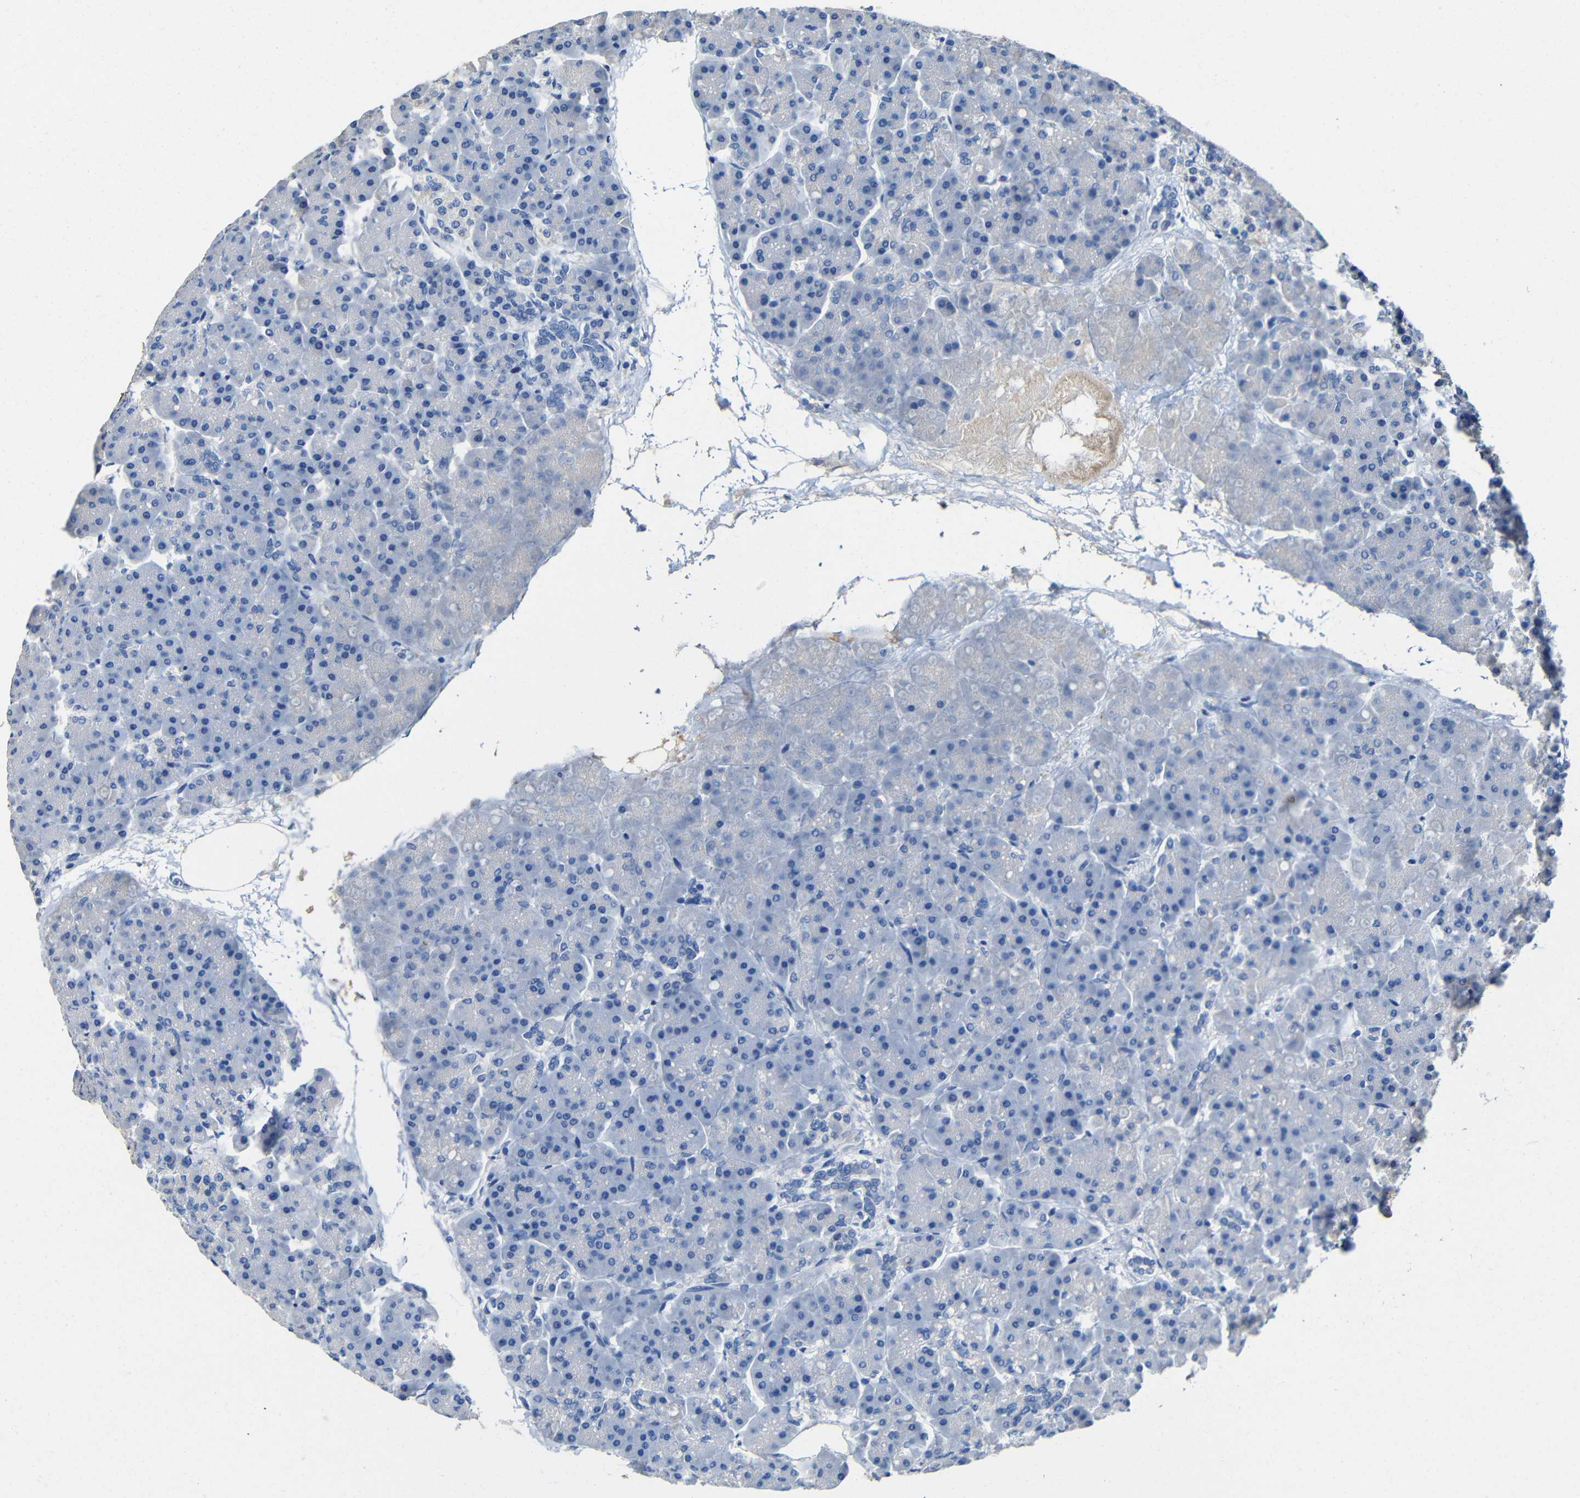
{"staining": {"intensity": "negative", "quantity": "none", "location": "none"}, "tissue": "pancreas", "cell_type": "Exocrine glandular cells", "image_type": "normal", "snomed": [{"axis": "morphology", "description": "Normal tissue, NOS"}, {"axis": "topography", "description": "Pancreas"}], "caption": "Immunohistochemistry histopathology image of unremarkable pancreas stained for a protein (brown), which exhibits no expression in exocrine glandular cells.", "gene": "ACKR2", "patient": {"sex": "female", "age": 70}}